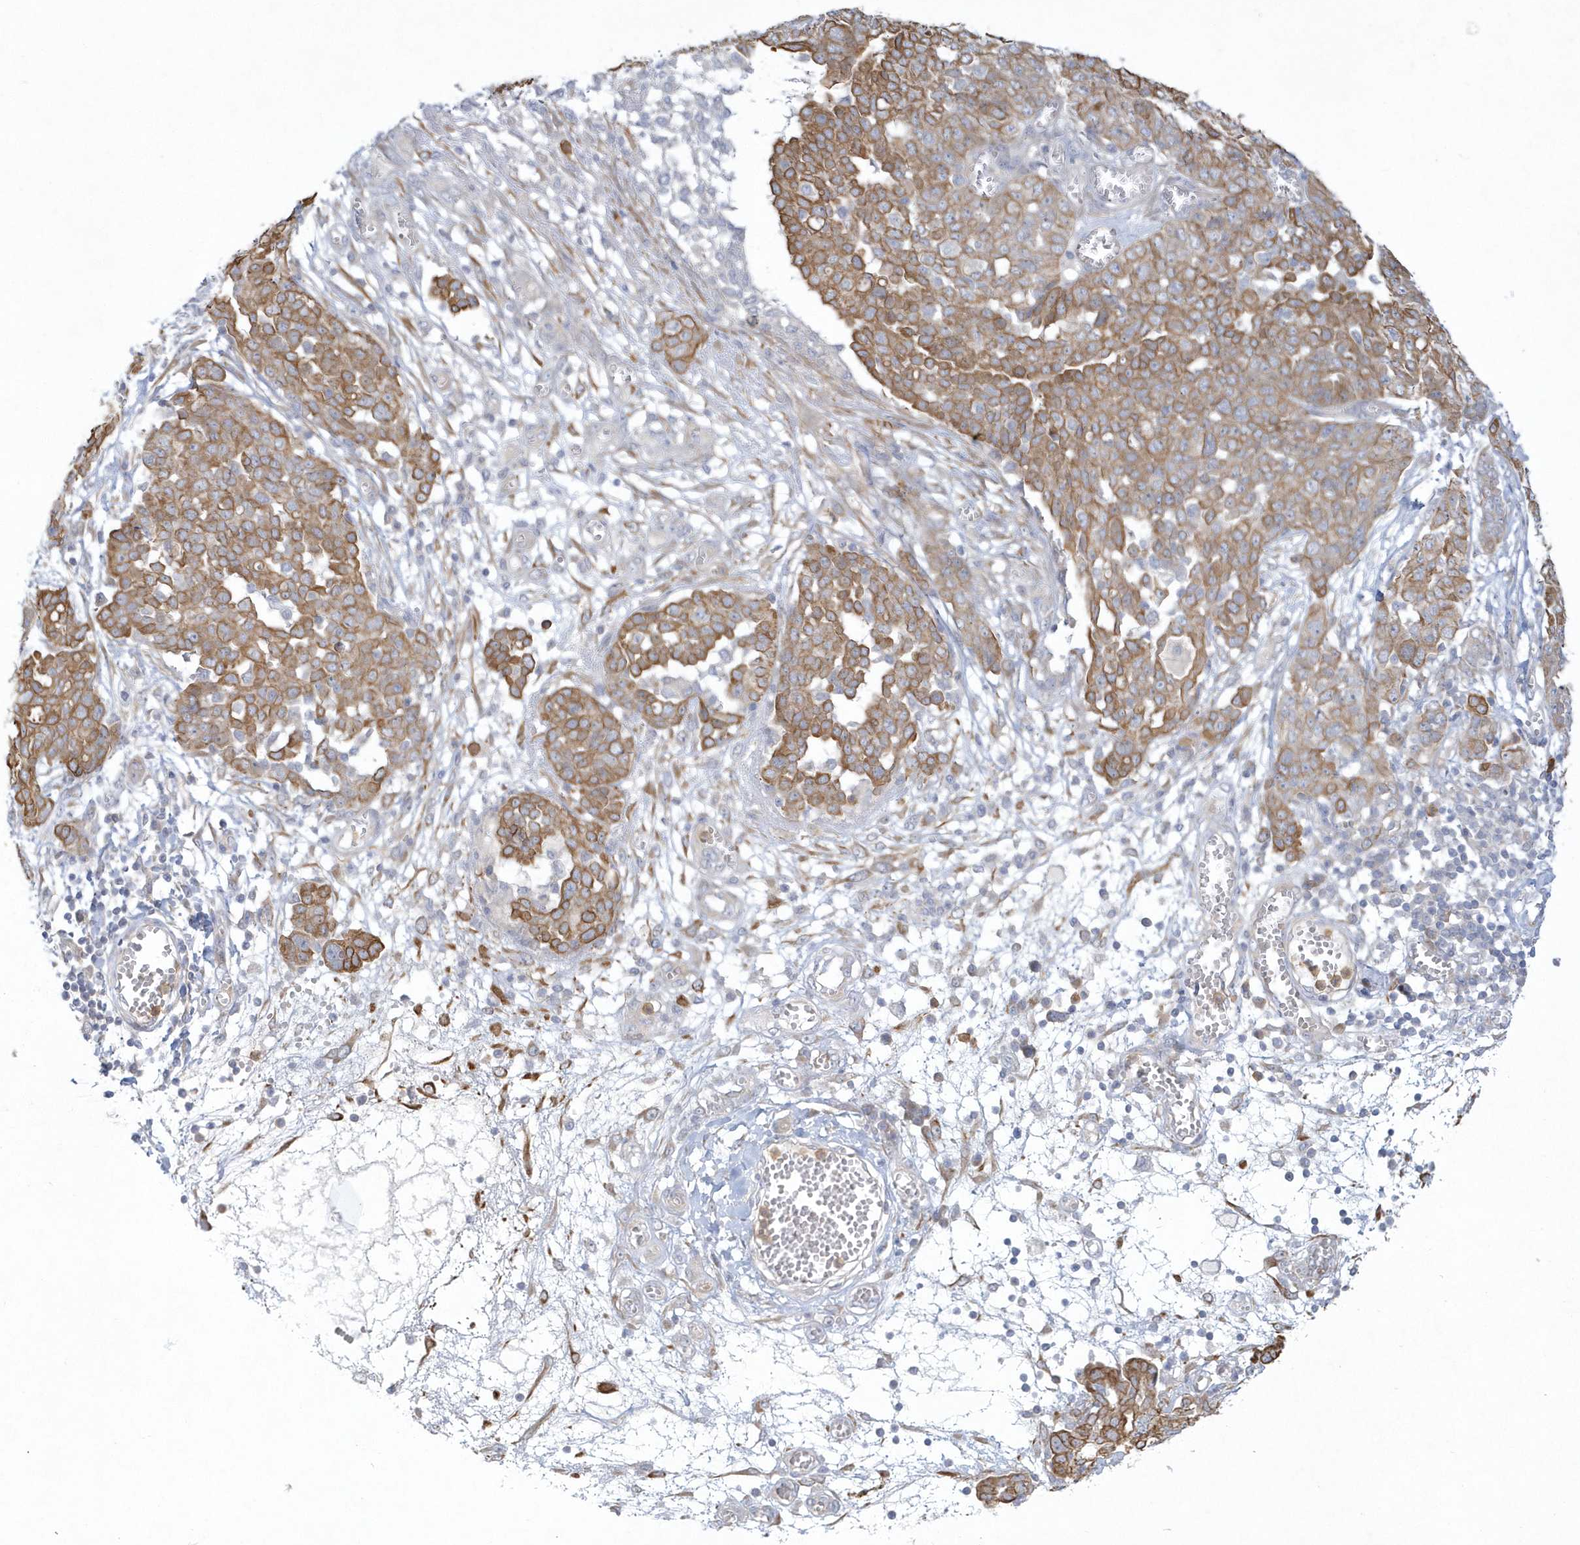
{"staining": {"intensity": "moderate", "quantity": ">75%", "location": "cytoplasmic/membranous"}, "tissue": "ovarian cancer", "cell_type": "Tumor cells", "image_type": "cancer", "snomed": [{"axis": "morphology", "description": "Cystadenocarcinoma, serous, NOS"}, {"axis": "topography", "description": "Soft tissue"}, {"axis": "topography", "description": "Ovary"}], "caption": "A medium amount of moderate cytoplasmic/membranous expression is identified in about >75% of tumor cells in serous cystadenocarcinoma (ovarian) tissue.", "gene": "LARS1", "patient": {"sex": "female", "age": 57}}